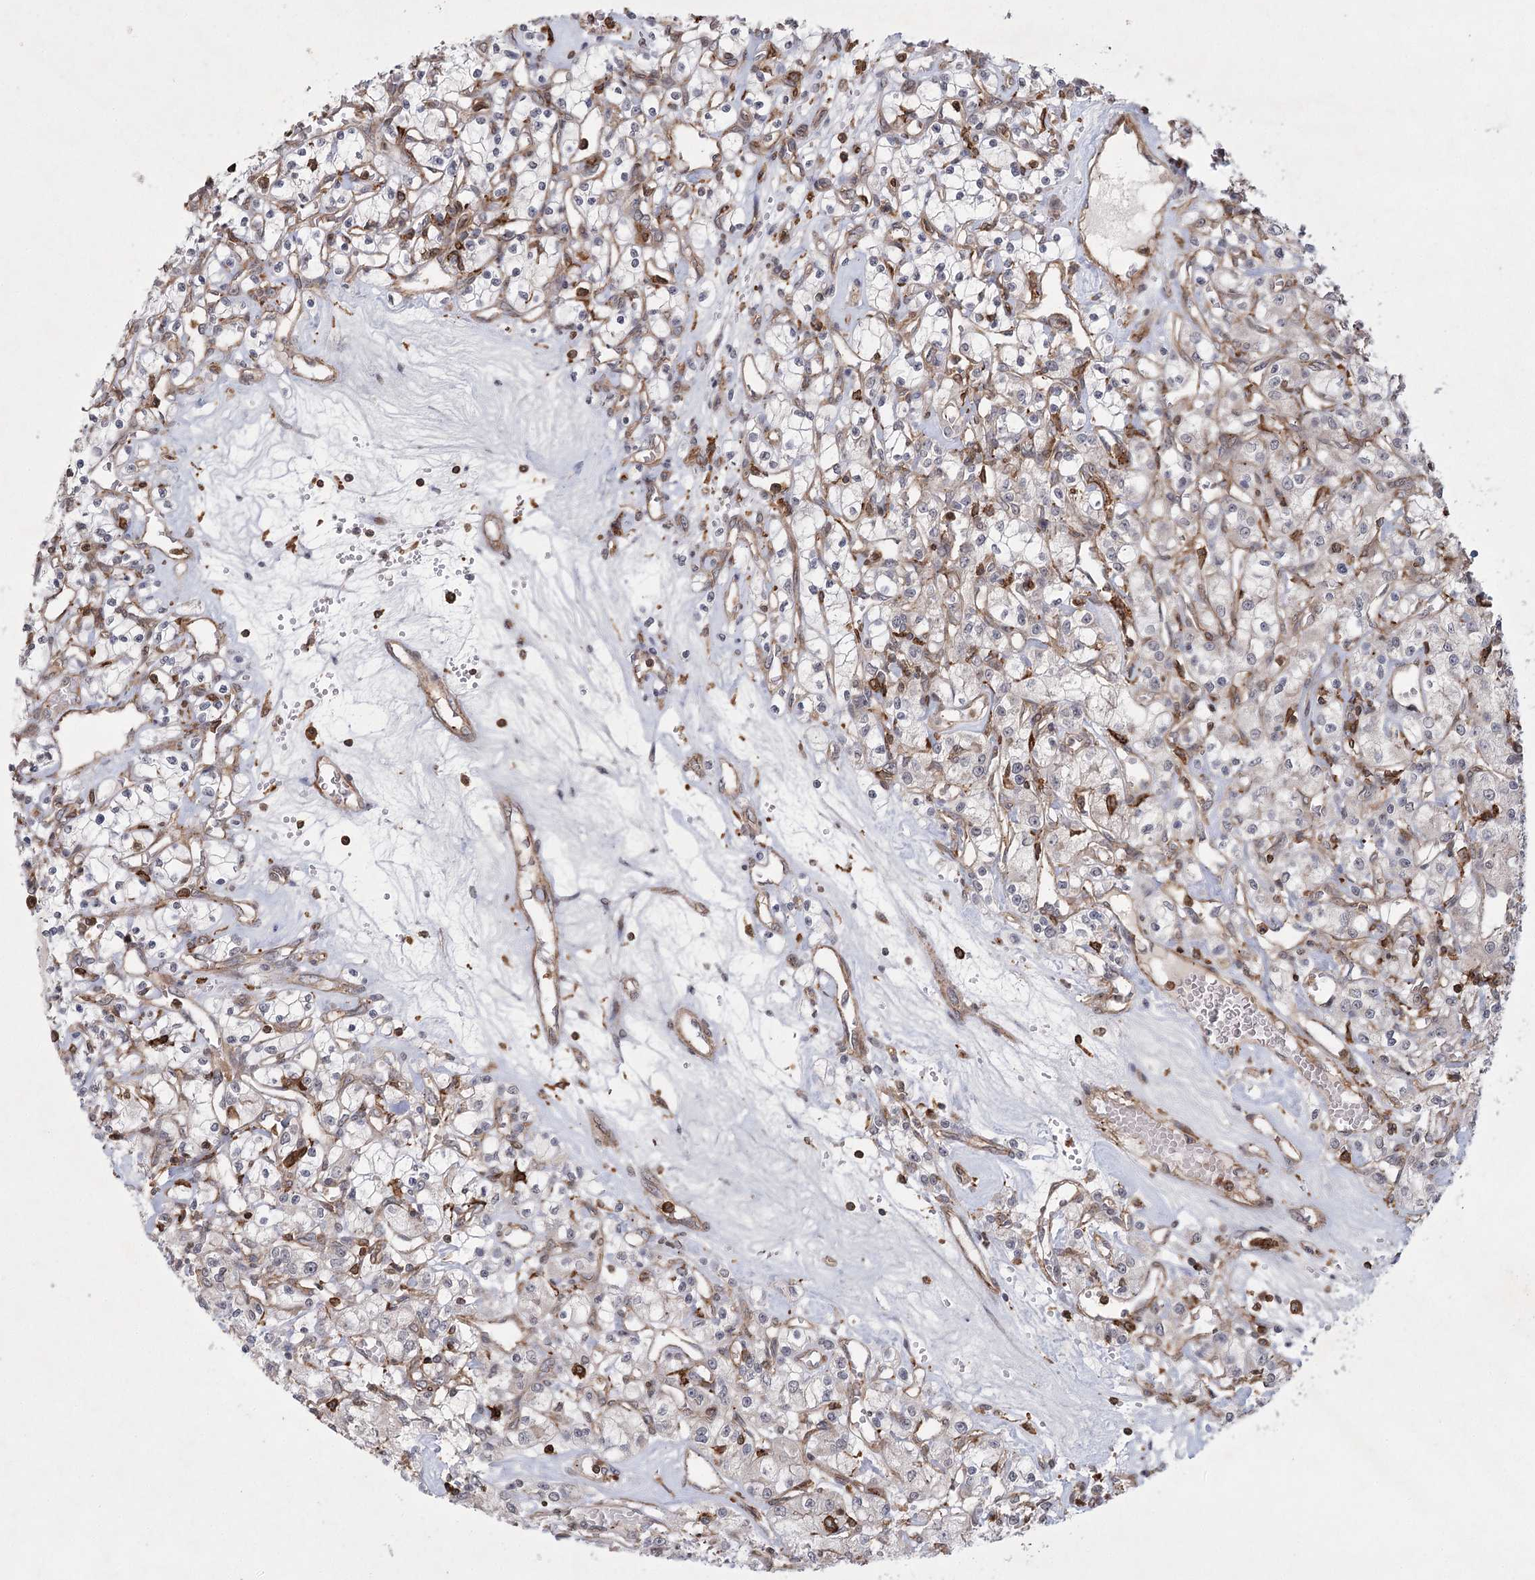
{"staining": {"intensity": "negative", "quantity": "none", "location": "none"}, "tissue": "renal cancer", "cell_type": "Tumor cells", "image_type": "cancer", "snomed": [{"axis": "morphology", "description": "Adenocarcinoma, NOS"}, {"axis": "topography", "description": "Kidney"}], "caption": "The image exhibits no staining of tumor cells in adenocarcinoma (renal).", "gene": "MEPE", "patient": {"sex": "female", "age": 59}}